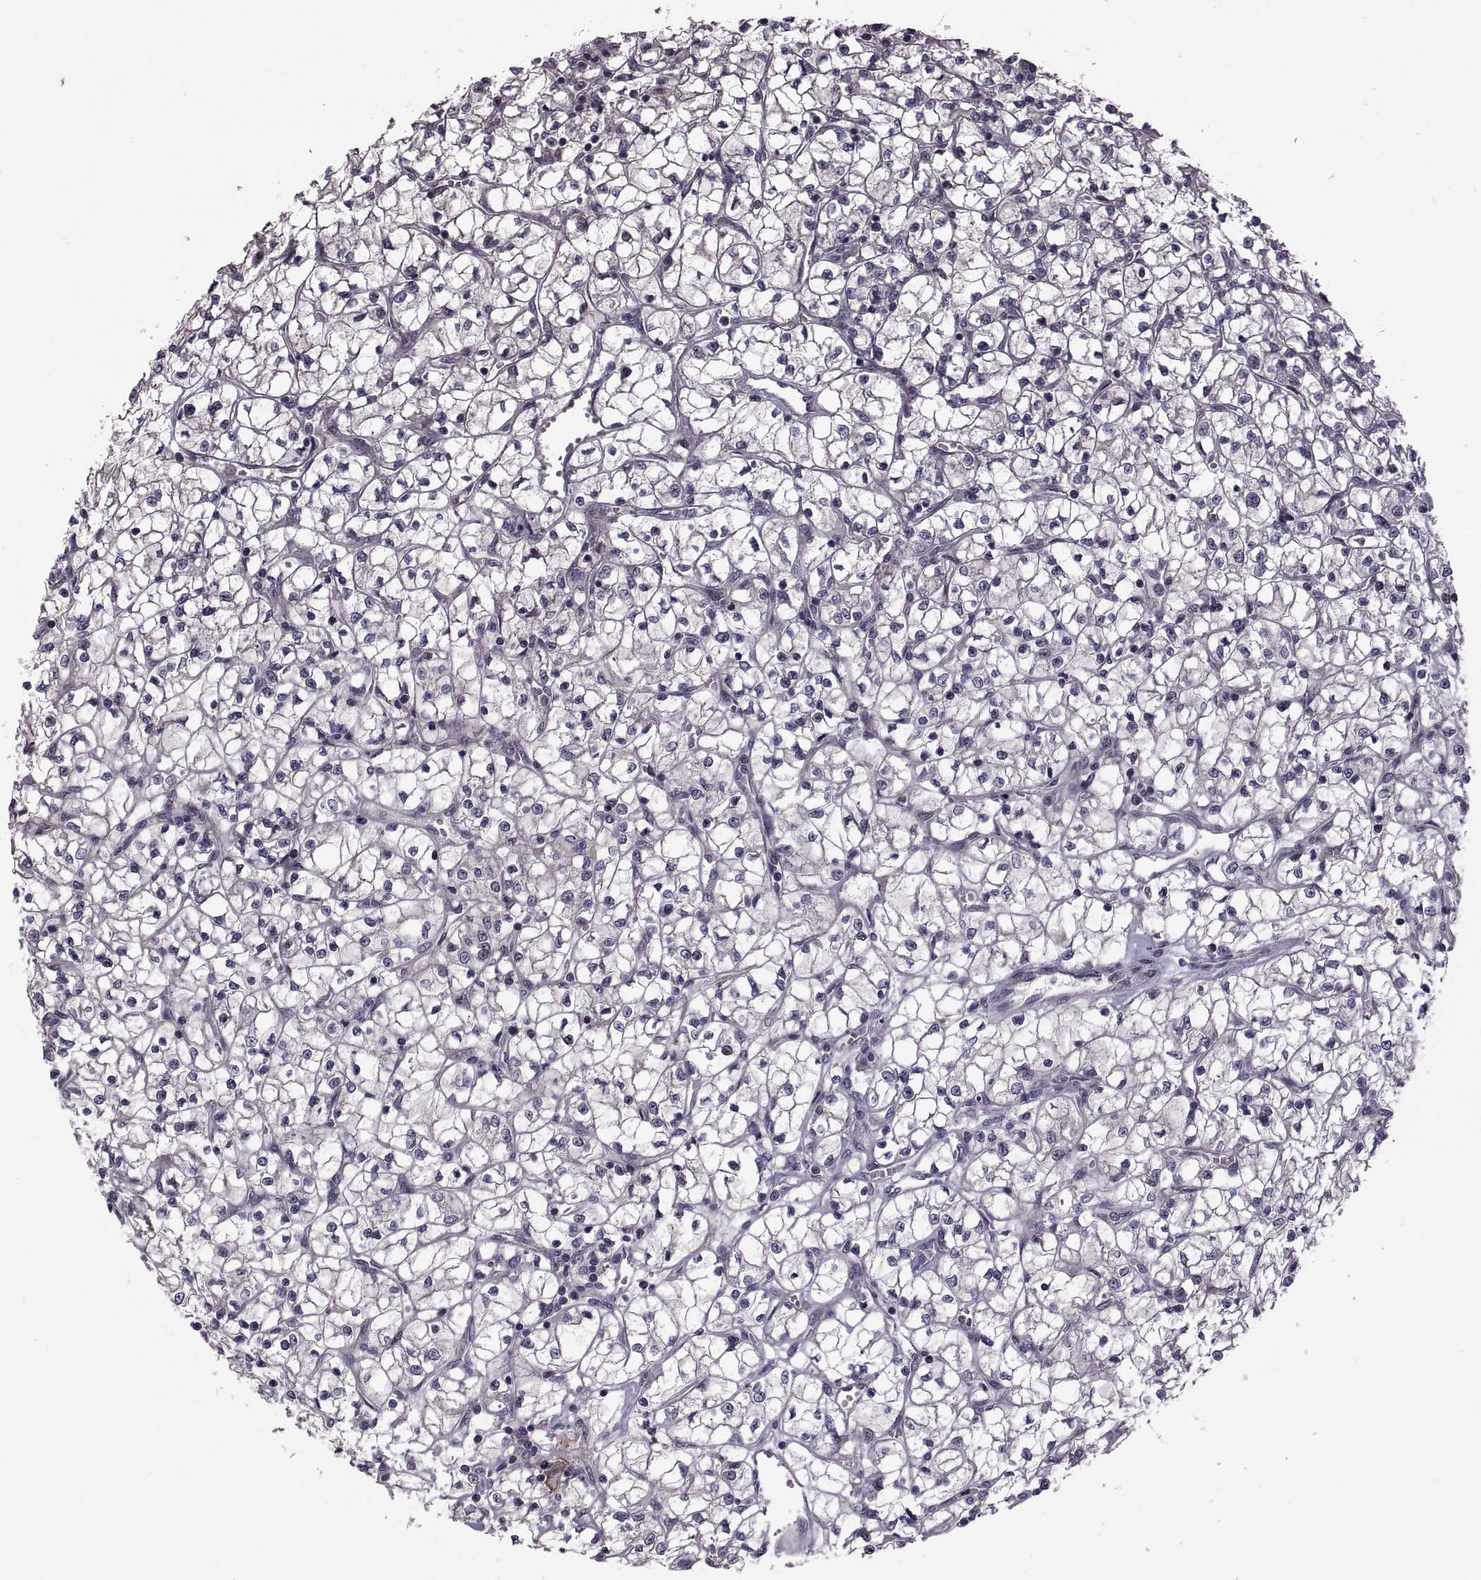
{"staining": {"intensity": "negative", "quantity": "none", "location": "none"}, "tissue": "renal cancer", "cell_type": "Tumor cells", "image_type": "cancer", "snomed": [{"axis": "morphology", "description": "Adenocarcinoma, NOS"}, {"axis": "topography", "description": "Kidney"}], "caption": "The immunohistochemistry micrograph has no significant staining in tumor cells of renal cancer (adenocarcinoma) tissue. (Stains: DAB immunohistochemistry (IHC) with hematoxylin counter stain, Microscopy: brightfield microscopy at high magnification).", "gene": "PMM2", "patient": {"sex": "female", "age": 64}}